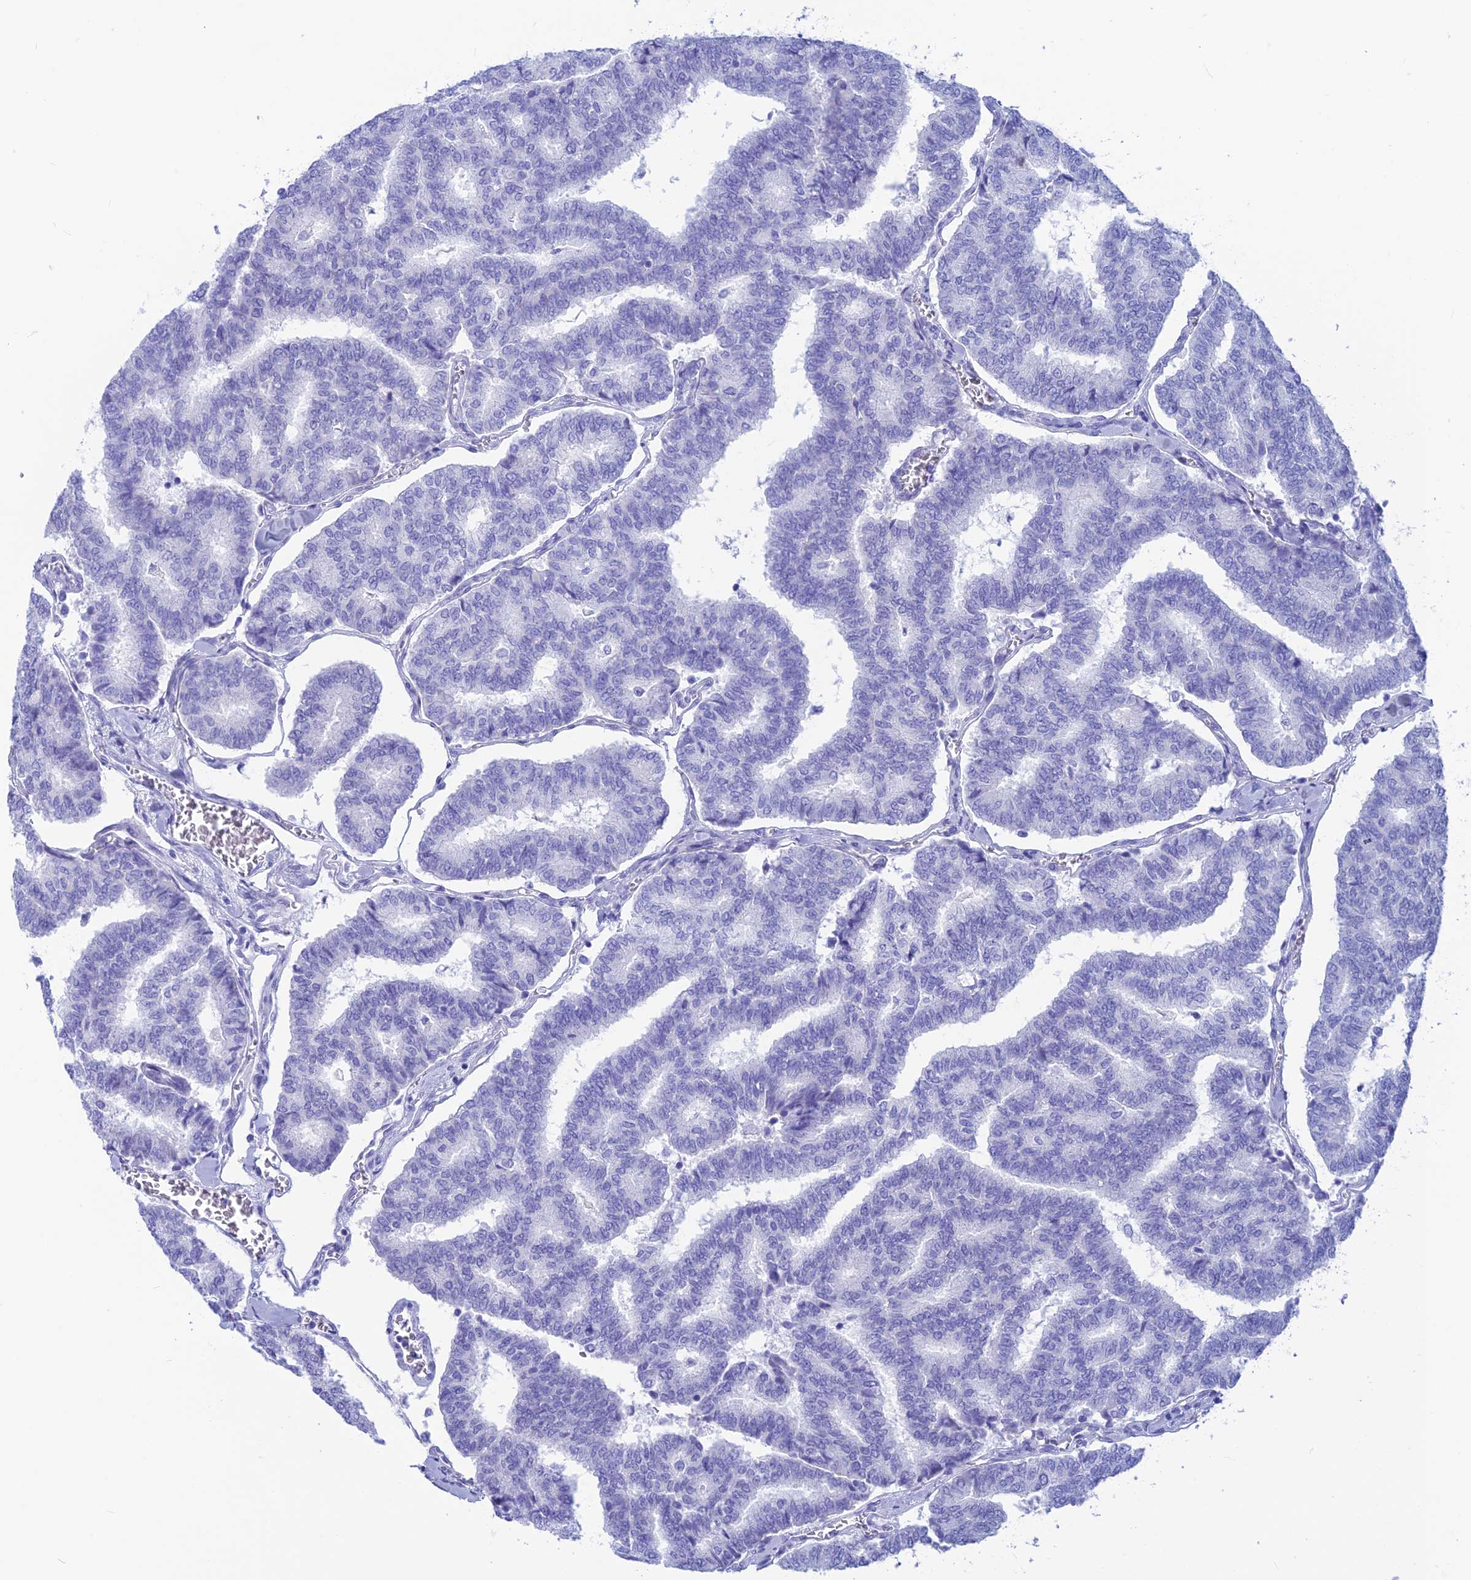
{"staining": {"intensity": "negative", "quantity": "none", "location": "none"}, "tissue": "thyroid cancer", "cell_type": "Tumor cells", "image_type": "cancer", "snomed": [{"axis": "morphology", "description": "Papillary adenocarcinoma, NOS"}, {"axis": "topography", "description": "Thyroid gland"}], "caption": "The photomicrograph displays no staining of tumor cells in thyroid papillary adenocarcinoma.", "gene": "GNGT2", "patient": {"sex": "female", "age": 35}}